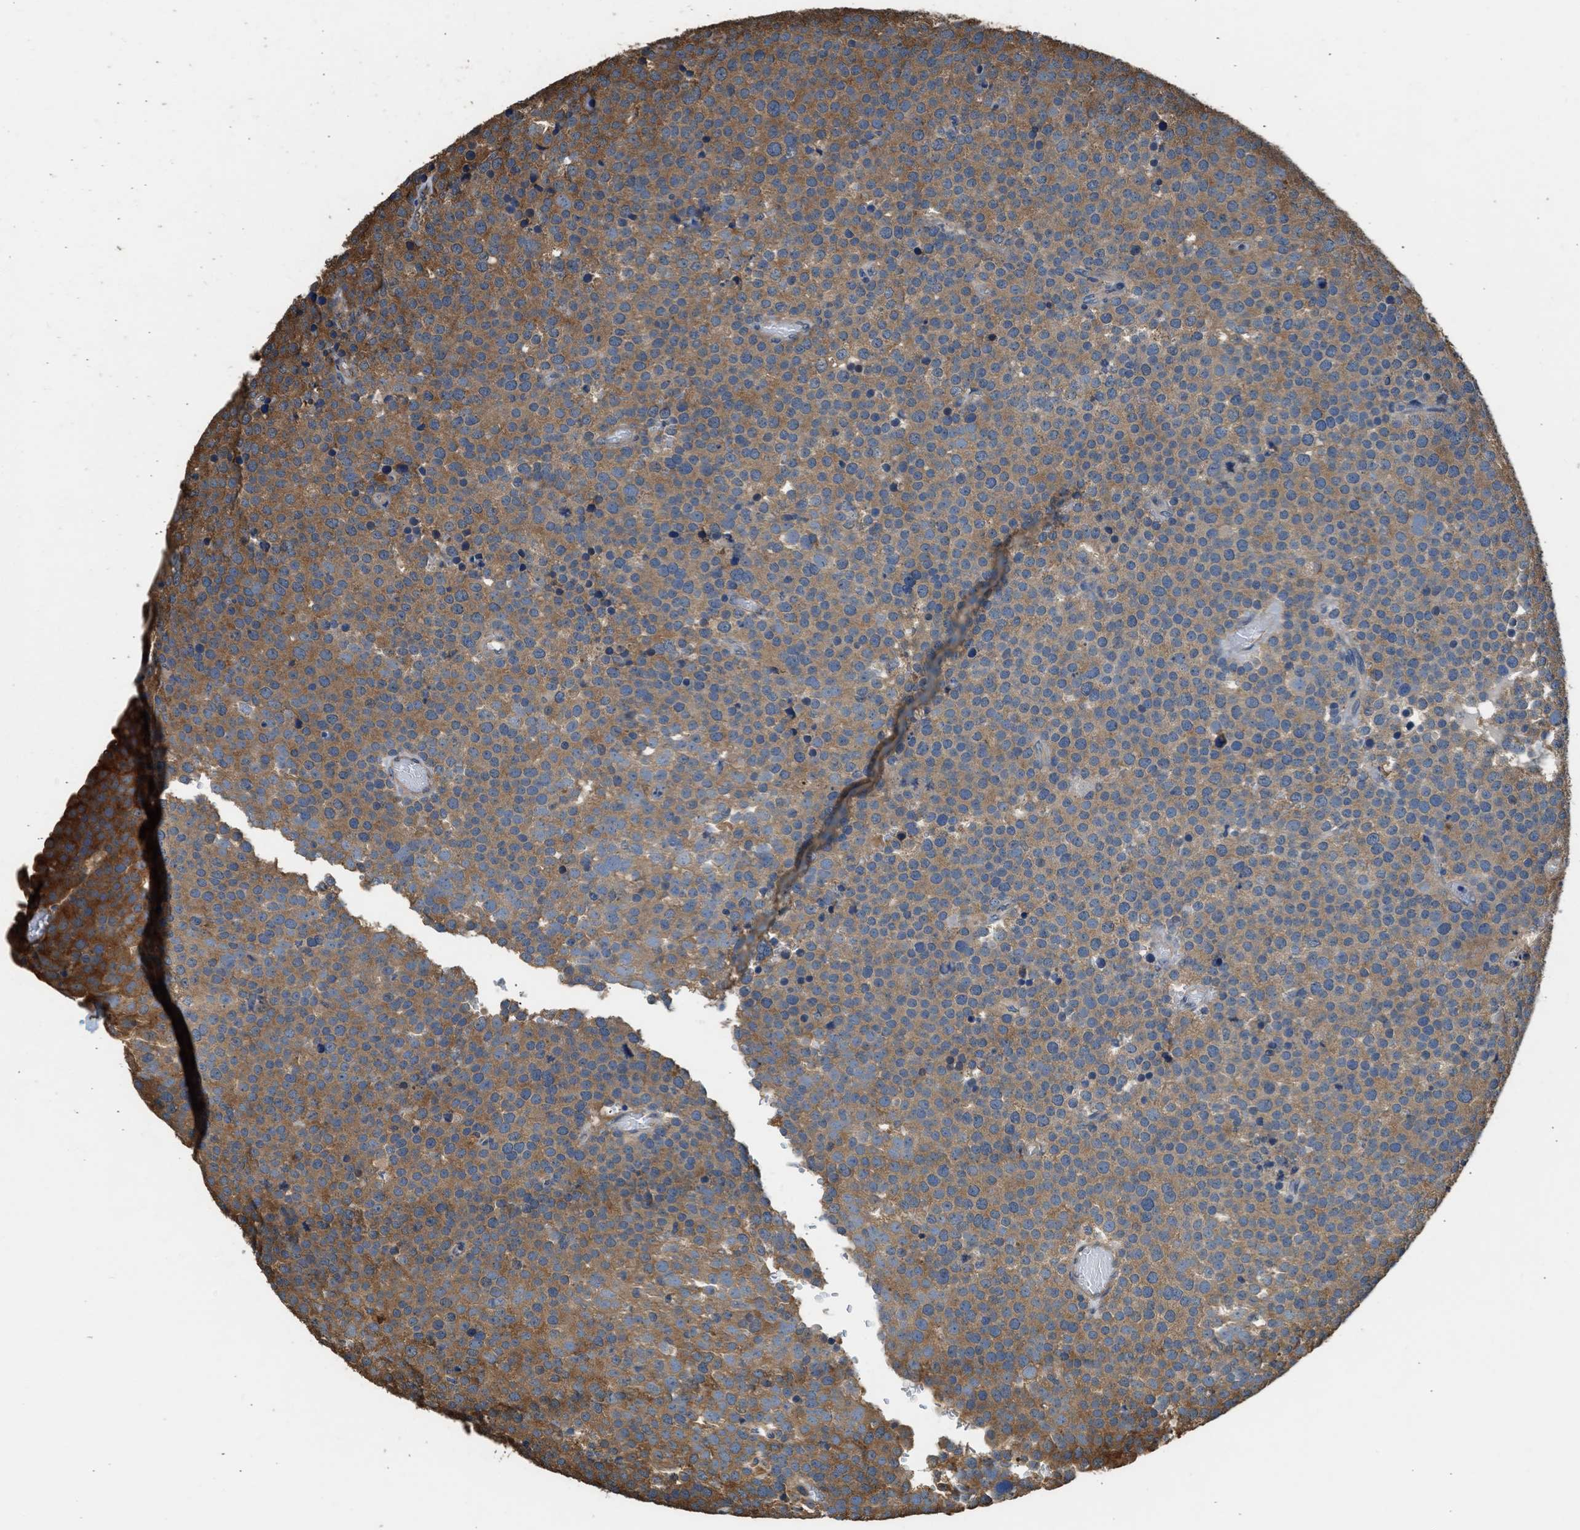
{"staining": {"intensity": "moderate", "quantity": ">75%", "location": "cytoplasmic/membranous"}, "tissue": "testis cancer", "cell_type": "Tumor cells", "image_type": "cancer", "snomed": [{"axis": "morphology", "description": "Normal tissue, NOS"}, {"axis": "morphology", "description": "Seminoma, NOS"}, {"axis": "topography", "description": "Testis"}], "caption": "Human testis cancer stained with a protein marker shows moderate staining in tumor cells.", "gene": "SLC36A4", "patient": {"sex": "male", "age": 71}}